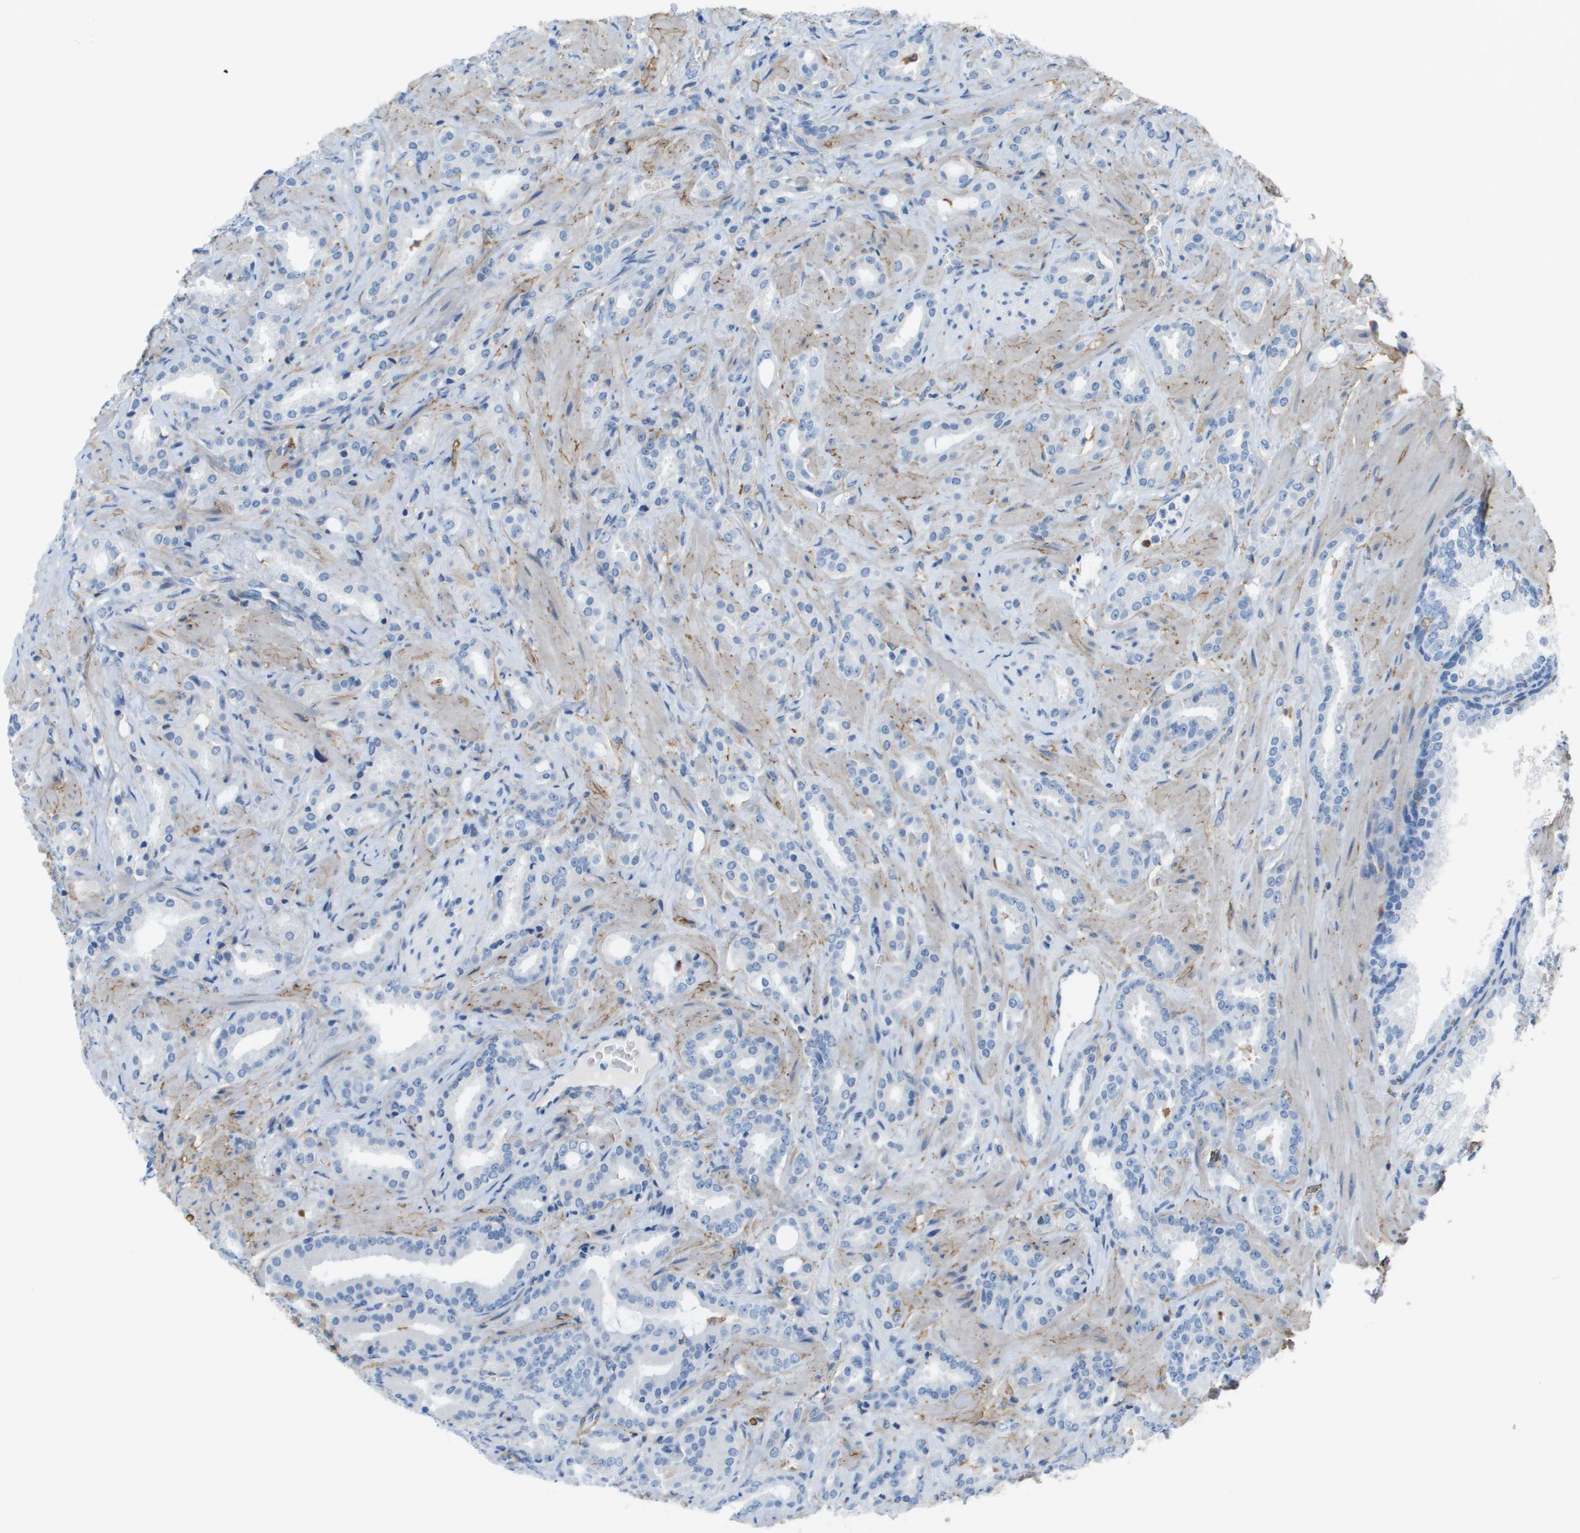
{"staining": {"intensity": "negative", "quantity": "none", "location": "none"}, "tissue": "prostate cancer", "cell_type": "Tumor cells", "image_type": "cancer", "snomed": [{"axis": "morphology", "description": "Adenocarcinoma, High grade"}, {"axis": "topography", "description": "Prostate"}], "caption": "Photomicrograph shows no protein staining in tumor cells of prostate cancer tissue. Brightfield microscopy of IHC stained with DAB (3,3'-diaminobenzidine) (brown) and hematoxylin (blue), captured at high magnification.", "gene": "ZBTB43", "patient": {"sex": "male", "age": 64}}